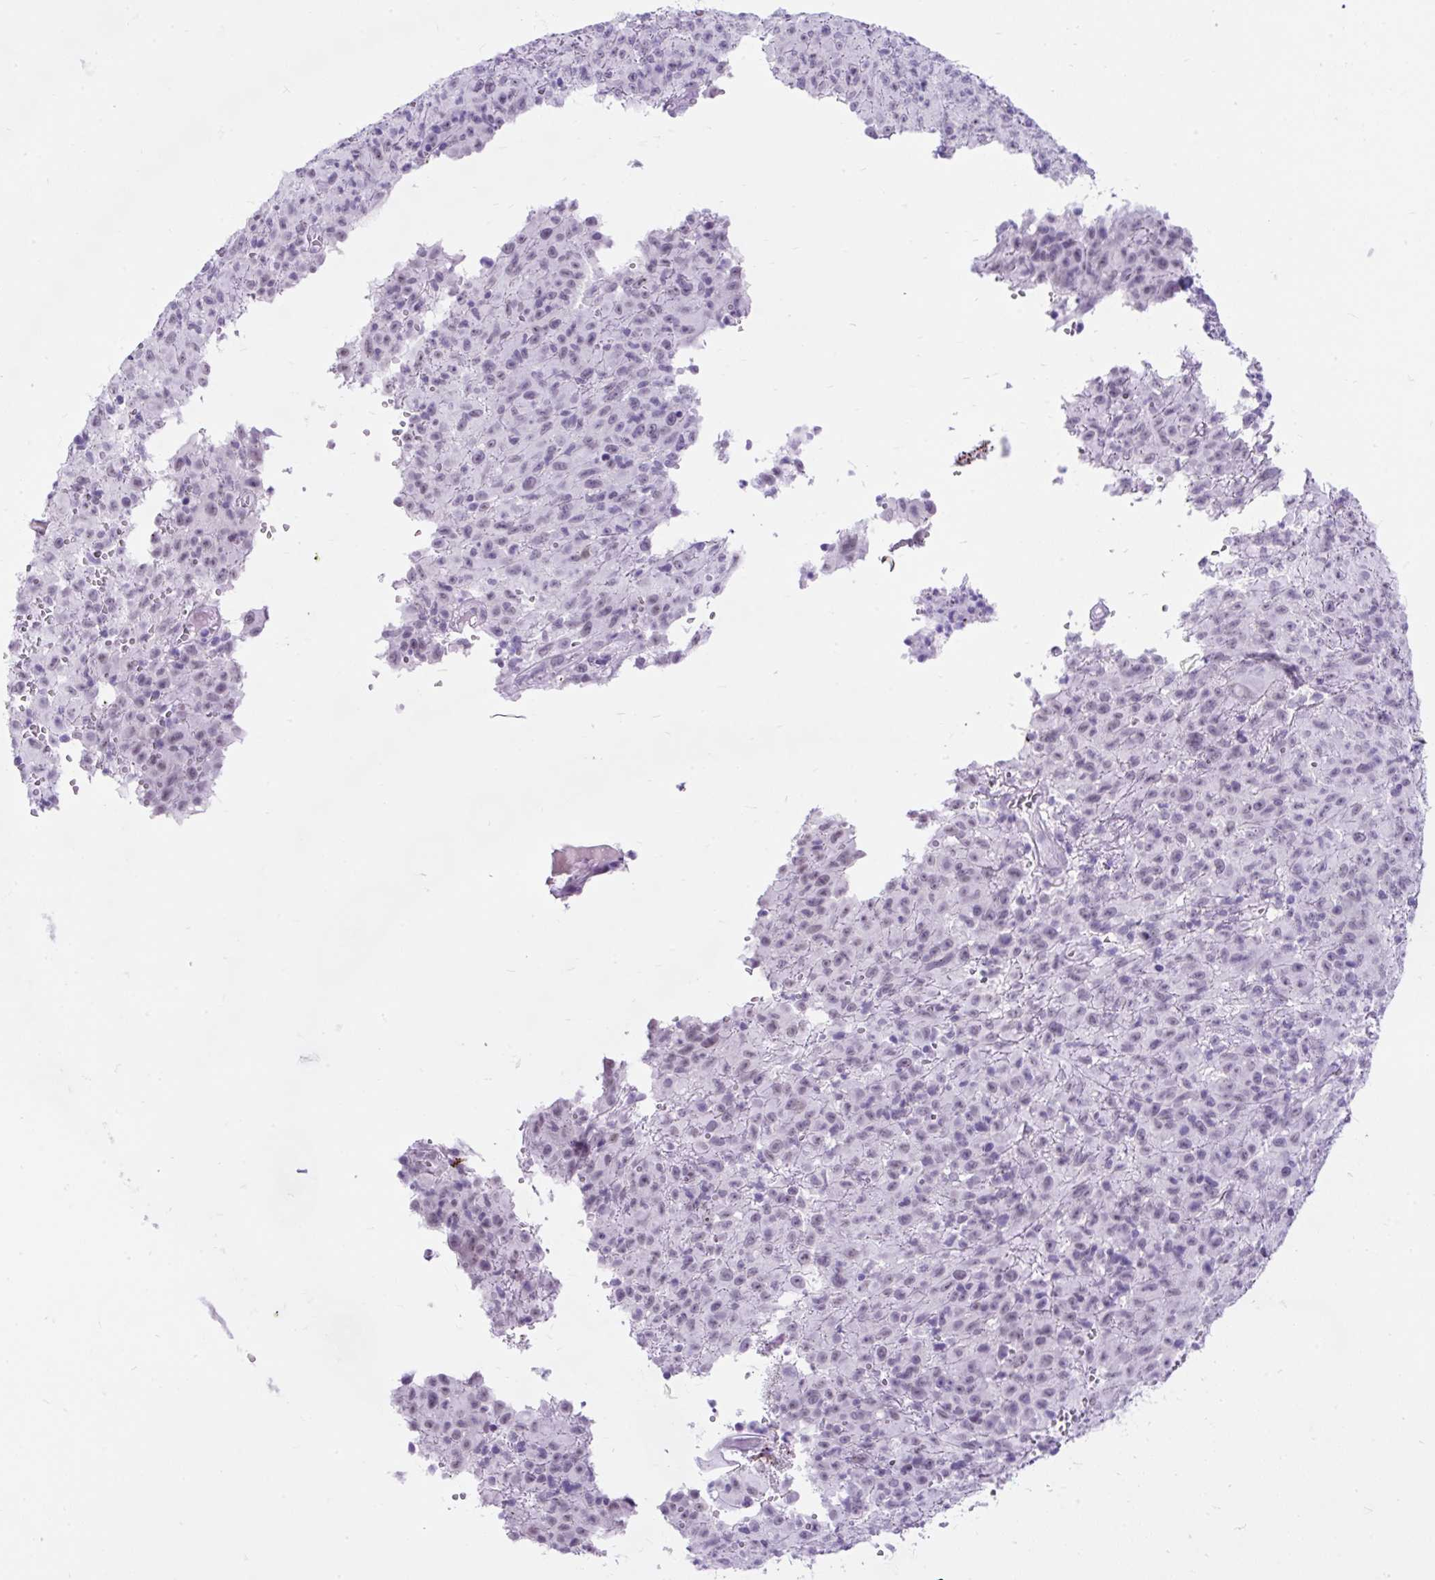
{"staining": {"intensity": "negative", "quantity": "none", "location": "none"}, "tissue": "melanoma", "cell_type": "Tumor cells", "image_type": "cancer", "snomed": [{"axis": "morphology", "description": "Malignant melanoma, NOS"}, {"axis": "topography", "description": "Skin"}], "caption": "A photomicrograph of human malignant melanoma is negative for staining in tumor cells.", "gene": "SCGB1A1", "patient": {"sex": "male", "age": 46}}